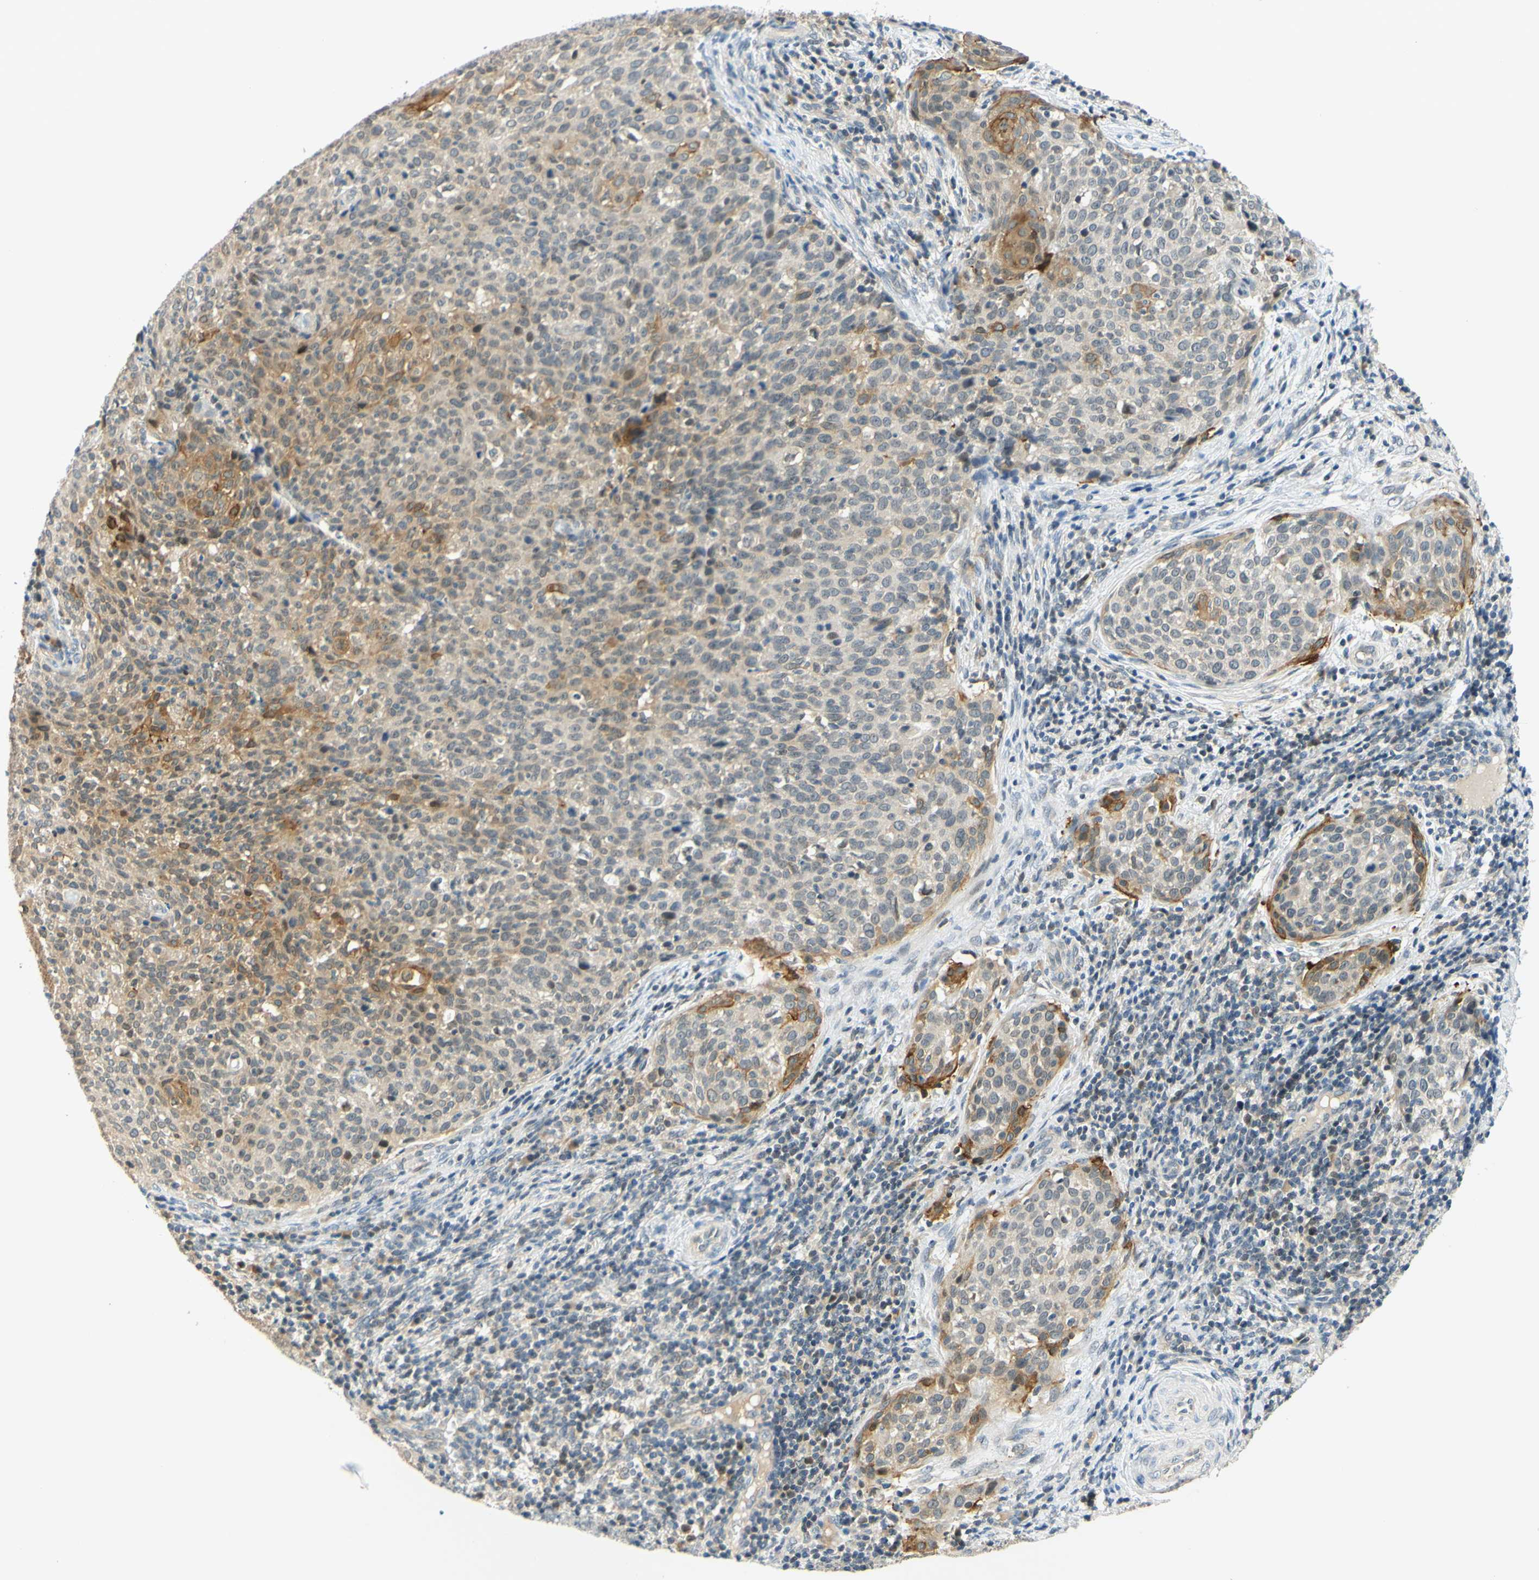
{"staining": {"intensity": "weak", "quantity": "25%-75%", "location": "cytoplasmic/membranous"}, "tissue": "cervical cancer", "cell_type": "Tumor cells", "image_type": "cancer", "snomed": [{"axis": "morphology", "description": "Squamous cell carcinoma, NOS"}, {"axis": "topography", "description": "Cervix"}], "caption": "Cervical cancer stained with a brown dye reveals weak cytoplasmic/membranous positive staining in approximately 25%-75% of tumor cells.", "gene": "C2CD2L", "patient": {"sex": "female", "age": 38}}